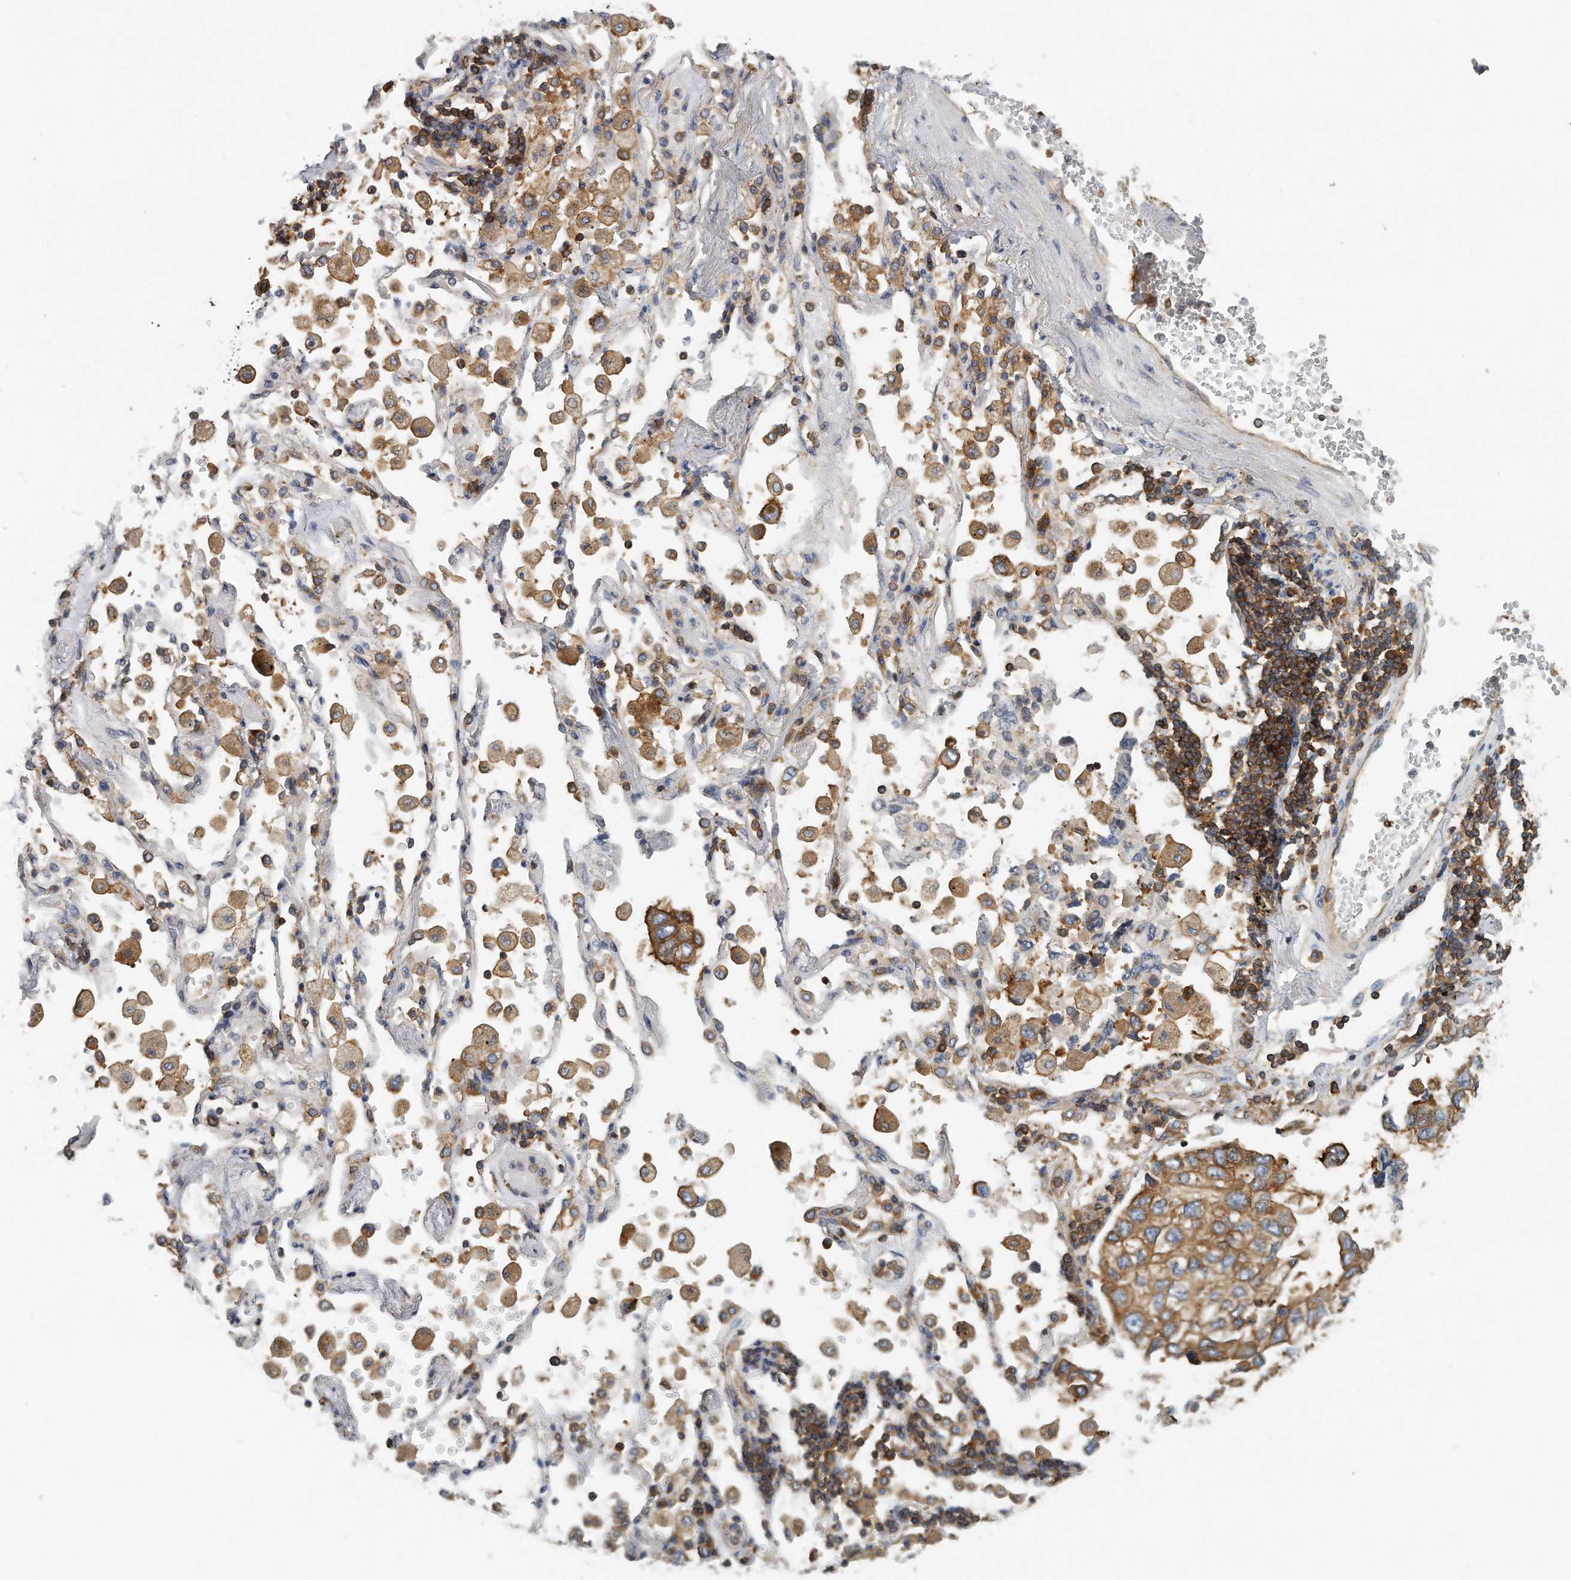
{"staining": {"intensity": "moderate", "quantity": ">75%", "location": "cytoplasmic/membranous"}, "tissue": "lung cancer", "cell_type": "Tumor cells", "image_type": "cancer", "snomed": [{"axis": "morphology", "description": "Adenocarcinoma, NOS"}, {"axis": "topography", "description": "Lung"}], "caption": "A medium amount of moderate cytoplasmic/membranous positivity is appreciated in about >75% of tumor cells in lung adenocarcinoma tissue. The staining is performed using DAB brown chromogen to label protein expression. The nuclei are counter-stained blue using hematoxylin.", "gene": "EIF3I", "patient": {"sex": "male", "age": 63}}